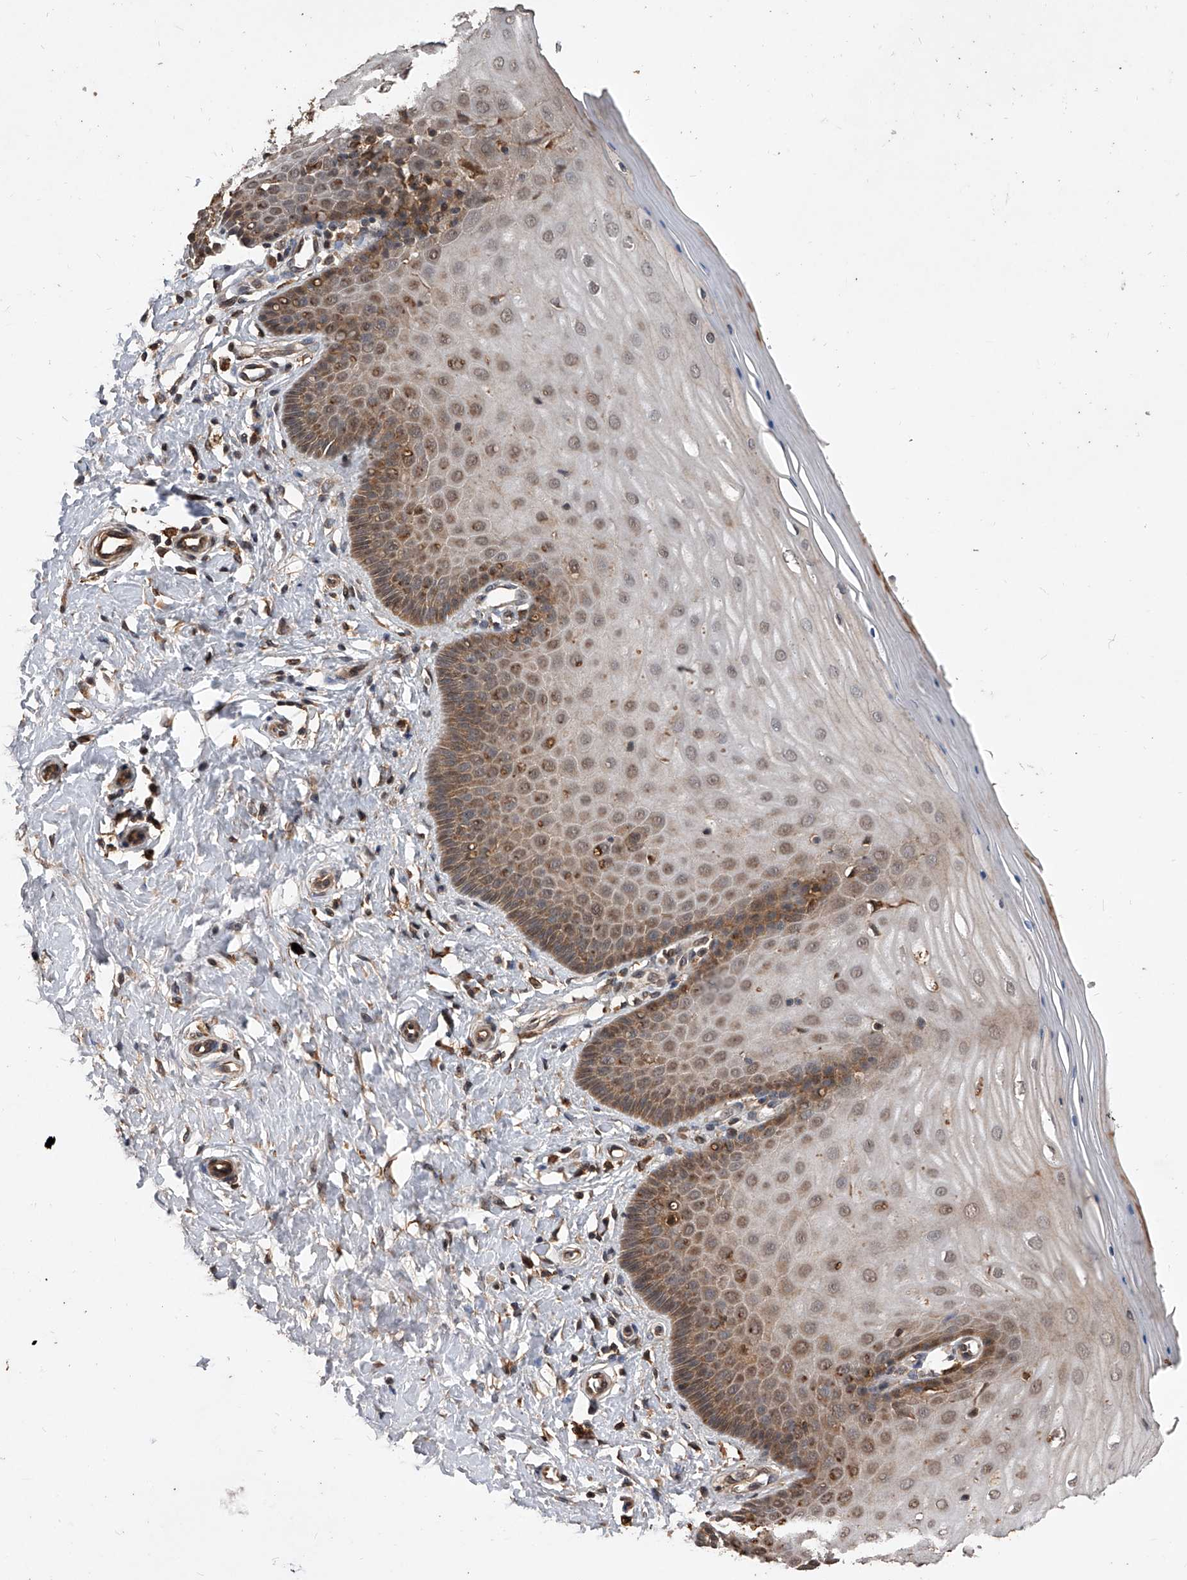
{"staining": {"intensity": "moderate", "quantity": ">75%", "location": "cytoplasmic/membranous,nuclear"}, "tissue": "cervix", "cell_type": "Glandular cells", "image_type": "normal", "snomed": [{"axis": "morphology", "description": "Normal tissue, NOS"}, {"axis": "topography", "description": "Cervix"}], "caption": "Protein analysis of normal cervix reveals moderate cytoplasmic/membranous,nuclear positivity in about >75% of glandular cells.", "gene": "CFAP410", "patient": {"sex": "female", "age": 55}}